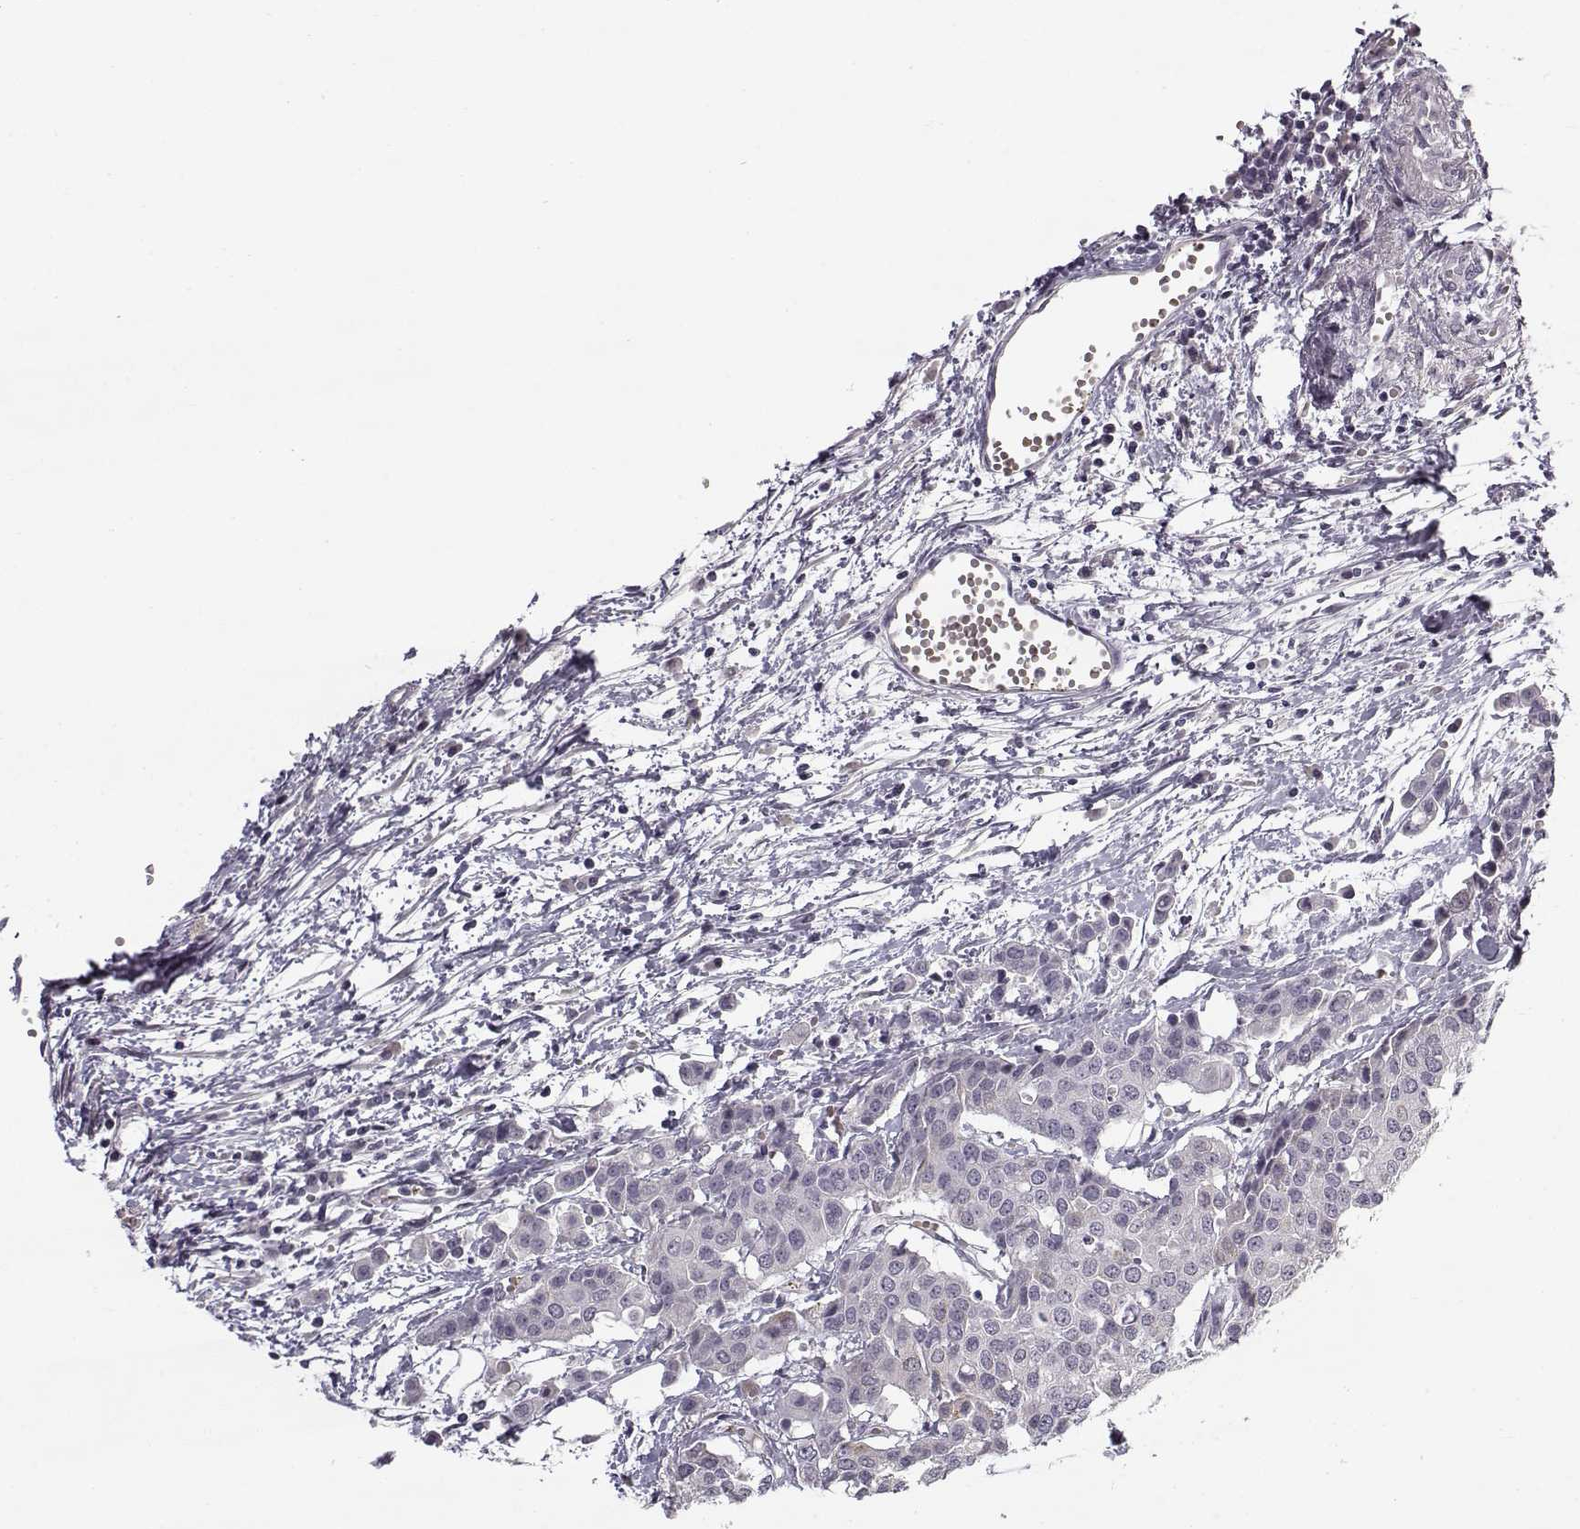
{"staining": {"intensity": "negative", "quantity": "none", "location": "none"}, "tissue": "carcinoid", "cell_type": "Tumor cells", "image_type": "cancer", "snomed": [{"axis": "morphology", "description": "Carcinoid, malignant, NOS"}, {"axis": "topography", "description": "Colon"}], "caption": "This photomicrograph is of carcinoid (malignant) stained with immunohistochemistry (IHC) to label a protein in brown with the nuclei are counter-stained blue. There is no positivity in tumor cells.", "gene": "SNCA", "patient": {"sex": "male", "age": 81}}